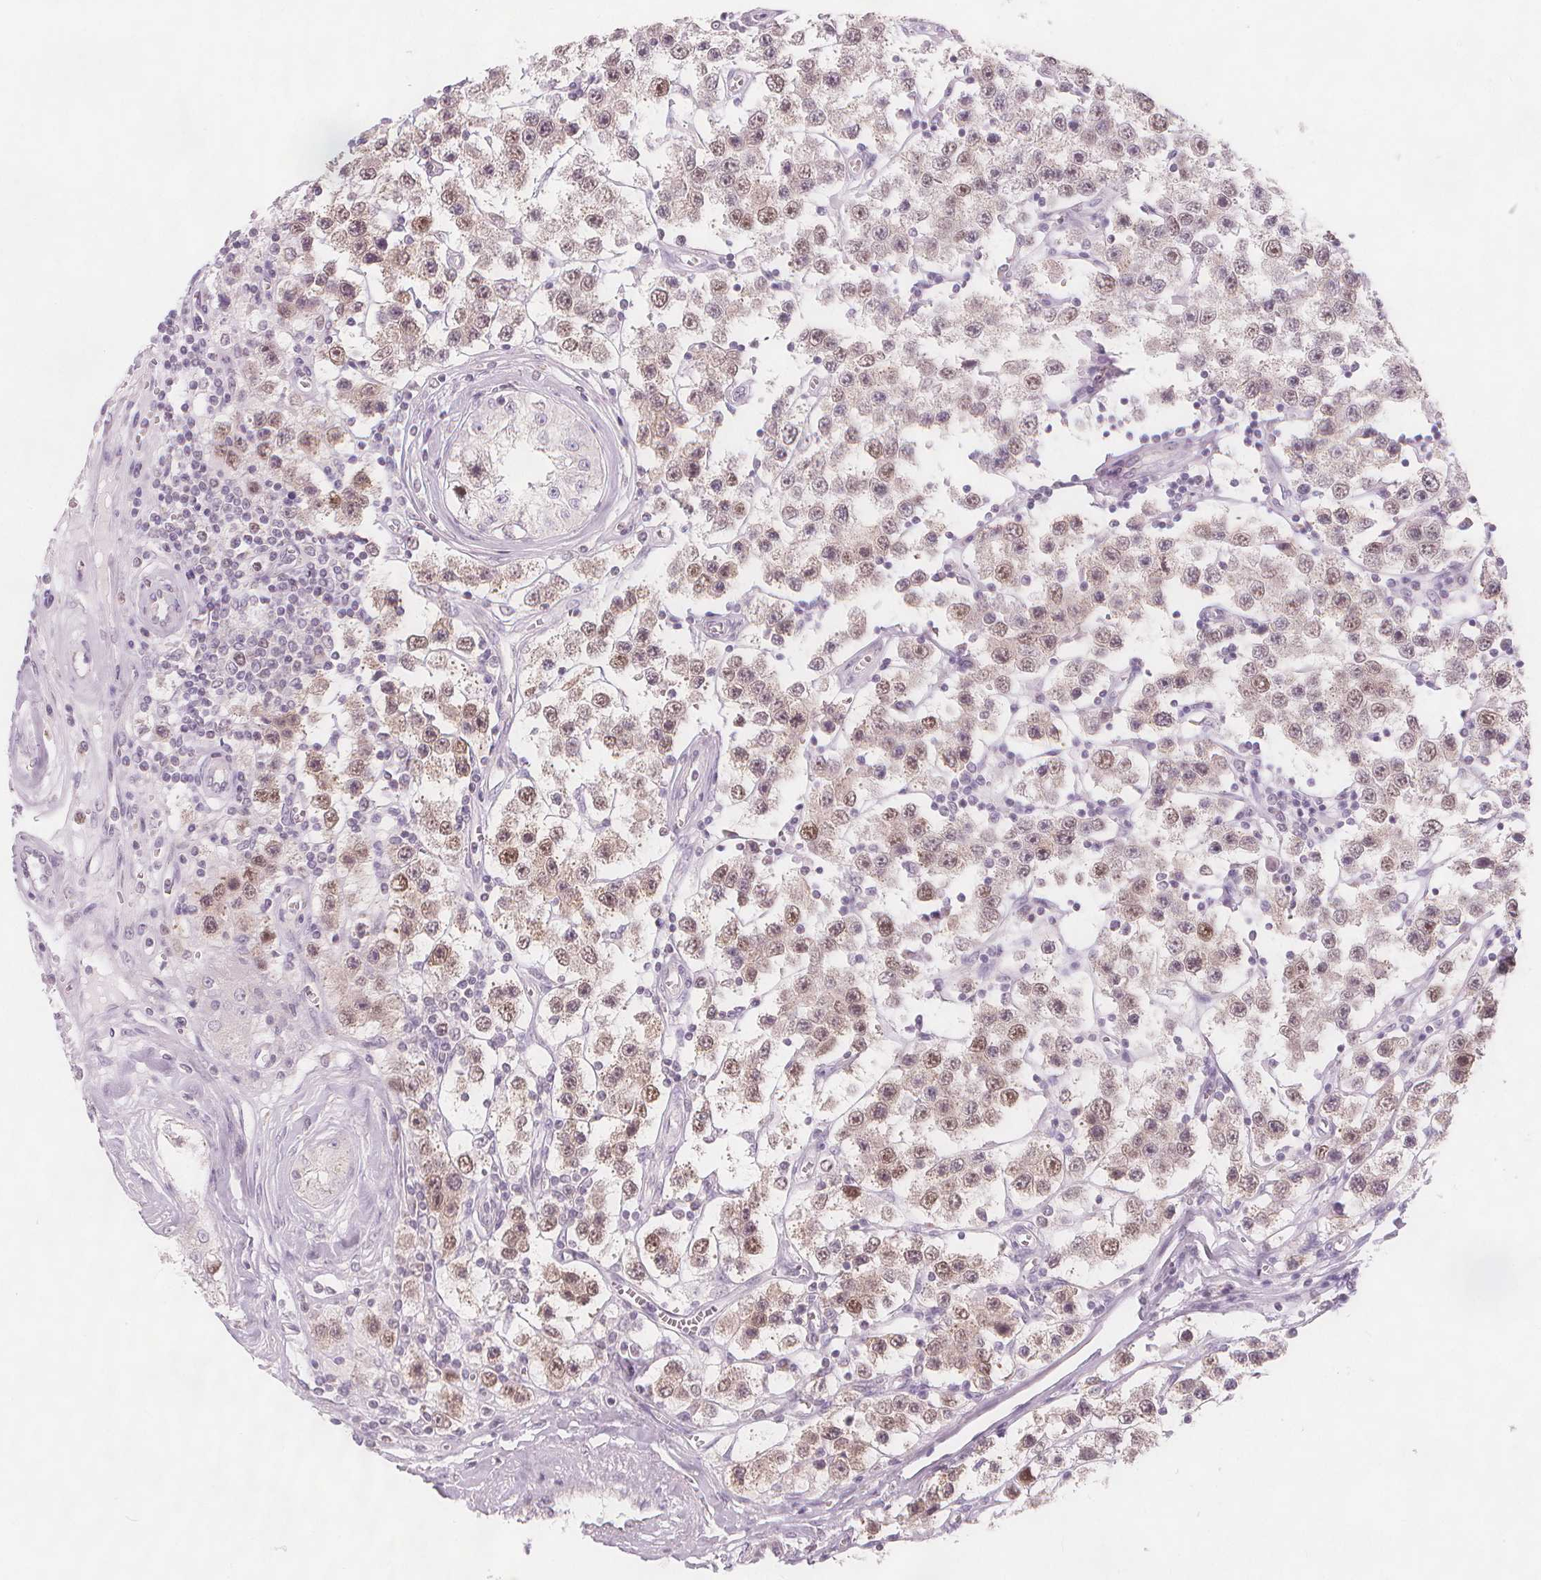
{"staining": {"intensity": "moderate", "quantity": "25%-75%", "location": "nuclear"}, "tissue": "testis cancer", "cell_type": "Tumor cells", "image_type": "cancer", "snomed": [{"axis": "morphology", "description": "Seminoma, NOS"}, {"axis": "topography", "description": "Testis"}], "caption": "Testis seminoma stained with a brown dye exhibits moderate nuclear positive positivity in about 25%-75% of tumor cells.", "gene": "TIPIN", "patient": {"sex": "male", "age": 34}}